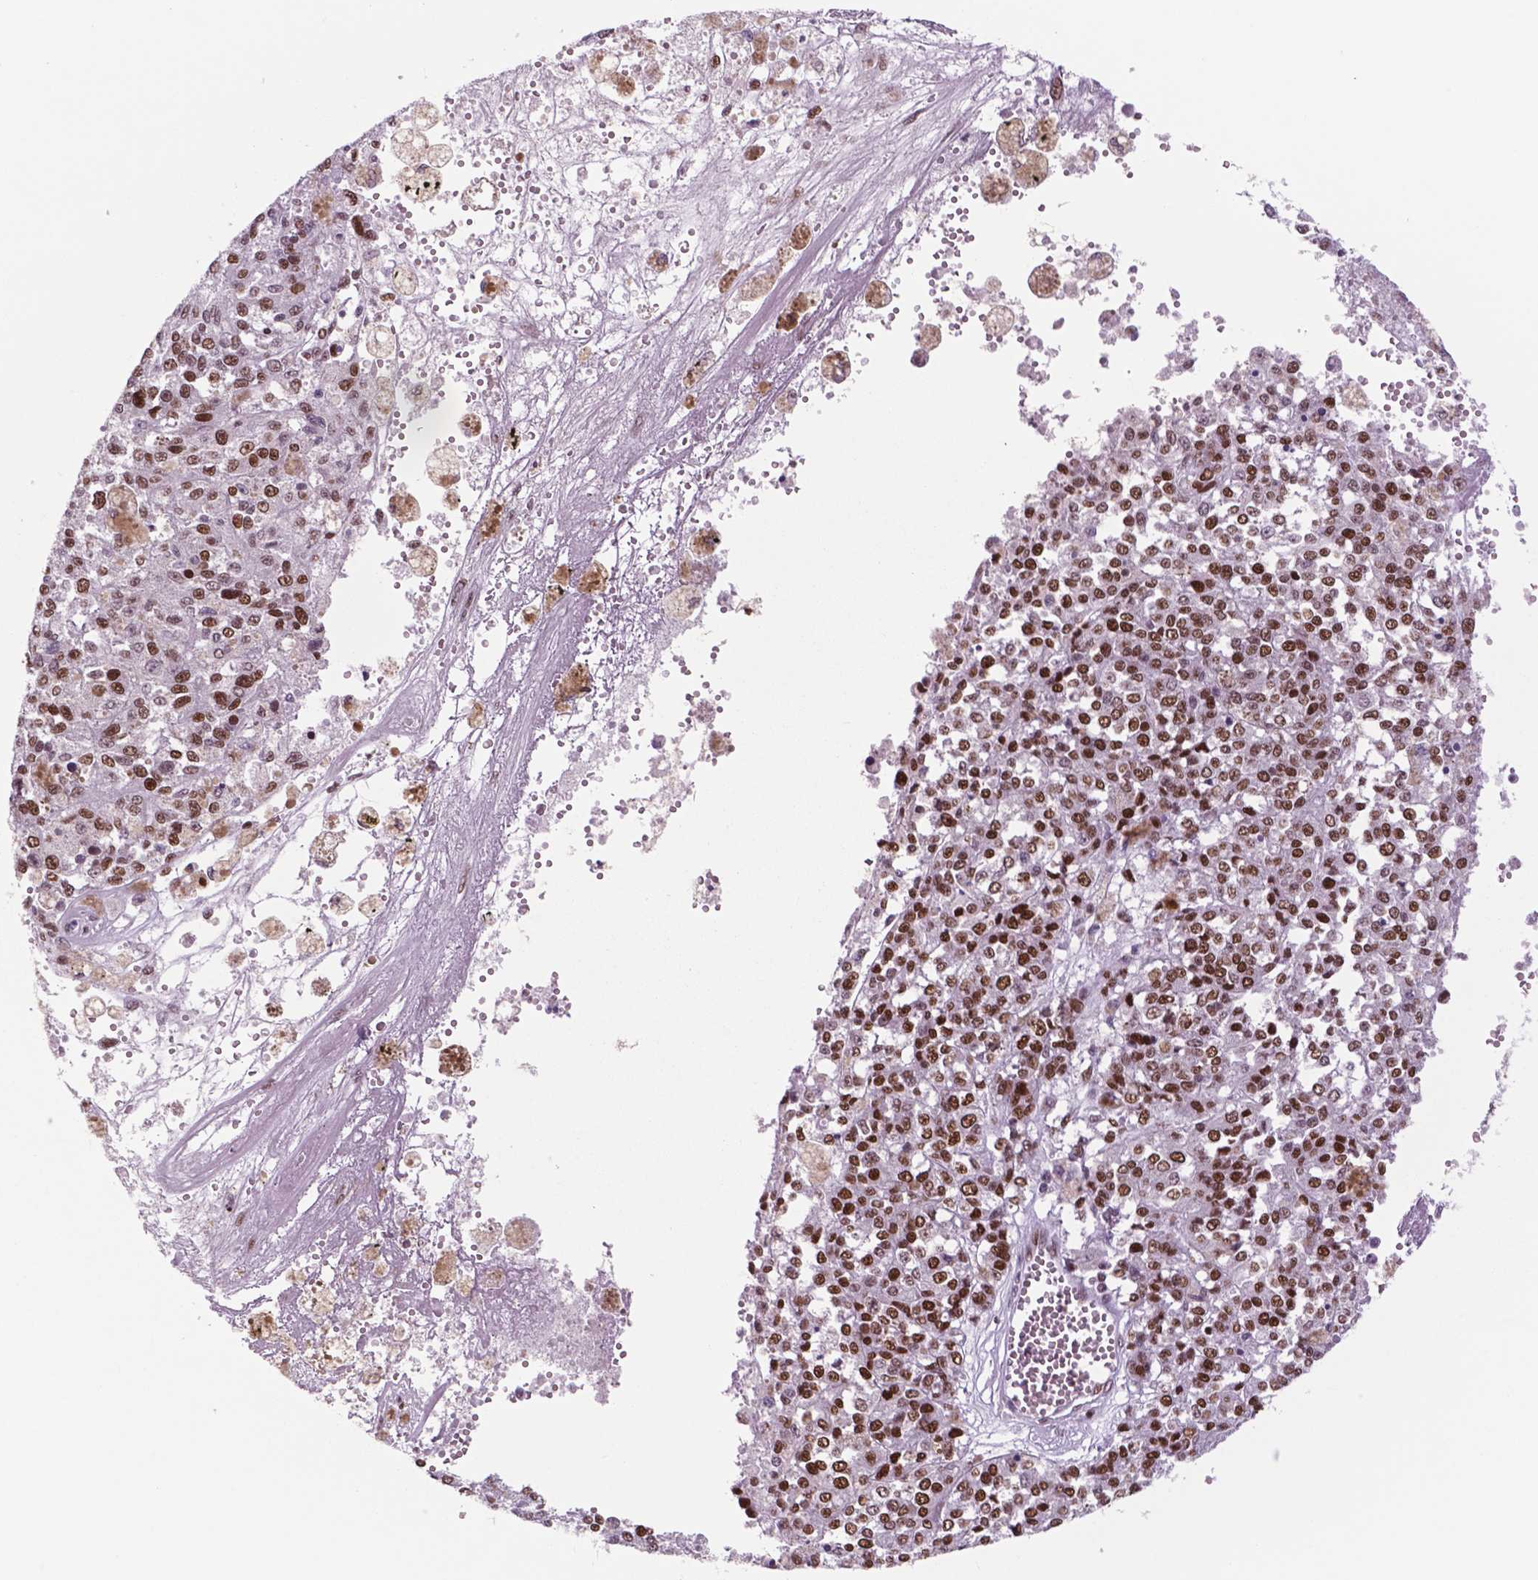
{"staining": {"intensity": "moderate", "quantity": ">75%", "location": "nuclear"}, "tissue": "melanoma", "cell_type": "Tumor cells", "image_type": "cancer", "snomed": [{"axis": "morphology", "description": "Malignant melanoma, Metastatic site"}, {"axis": "topography", "description": "Lymph node"}], "caption": "Moderate nuclear expression for a protein is appreciated in approximately >75% of tumor cells of malignant melanoma (metastatic site) using immunohistochemistry (IHC).", "gene": "MSH6", "patient": {"sex": "female", "age": 64}}